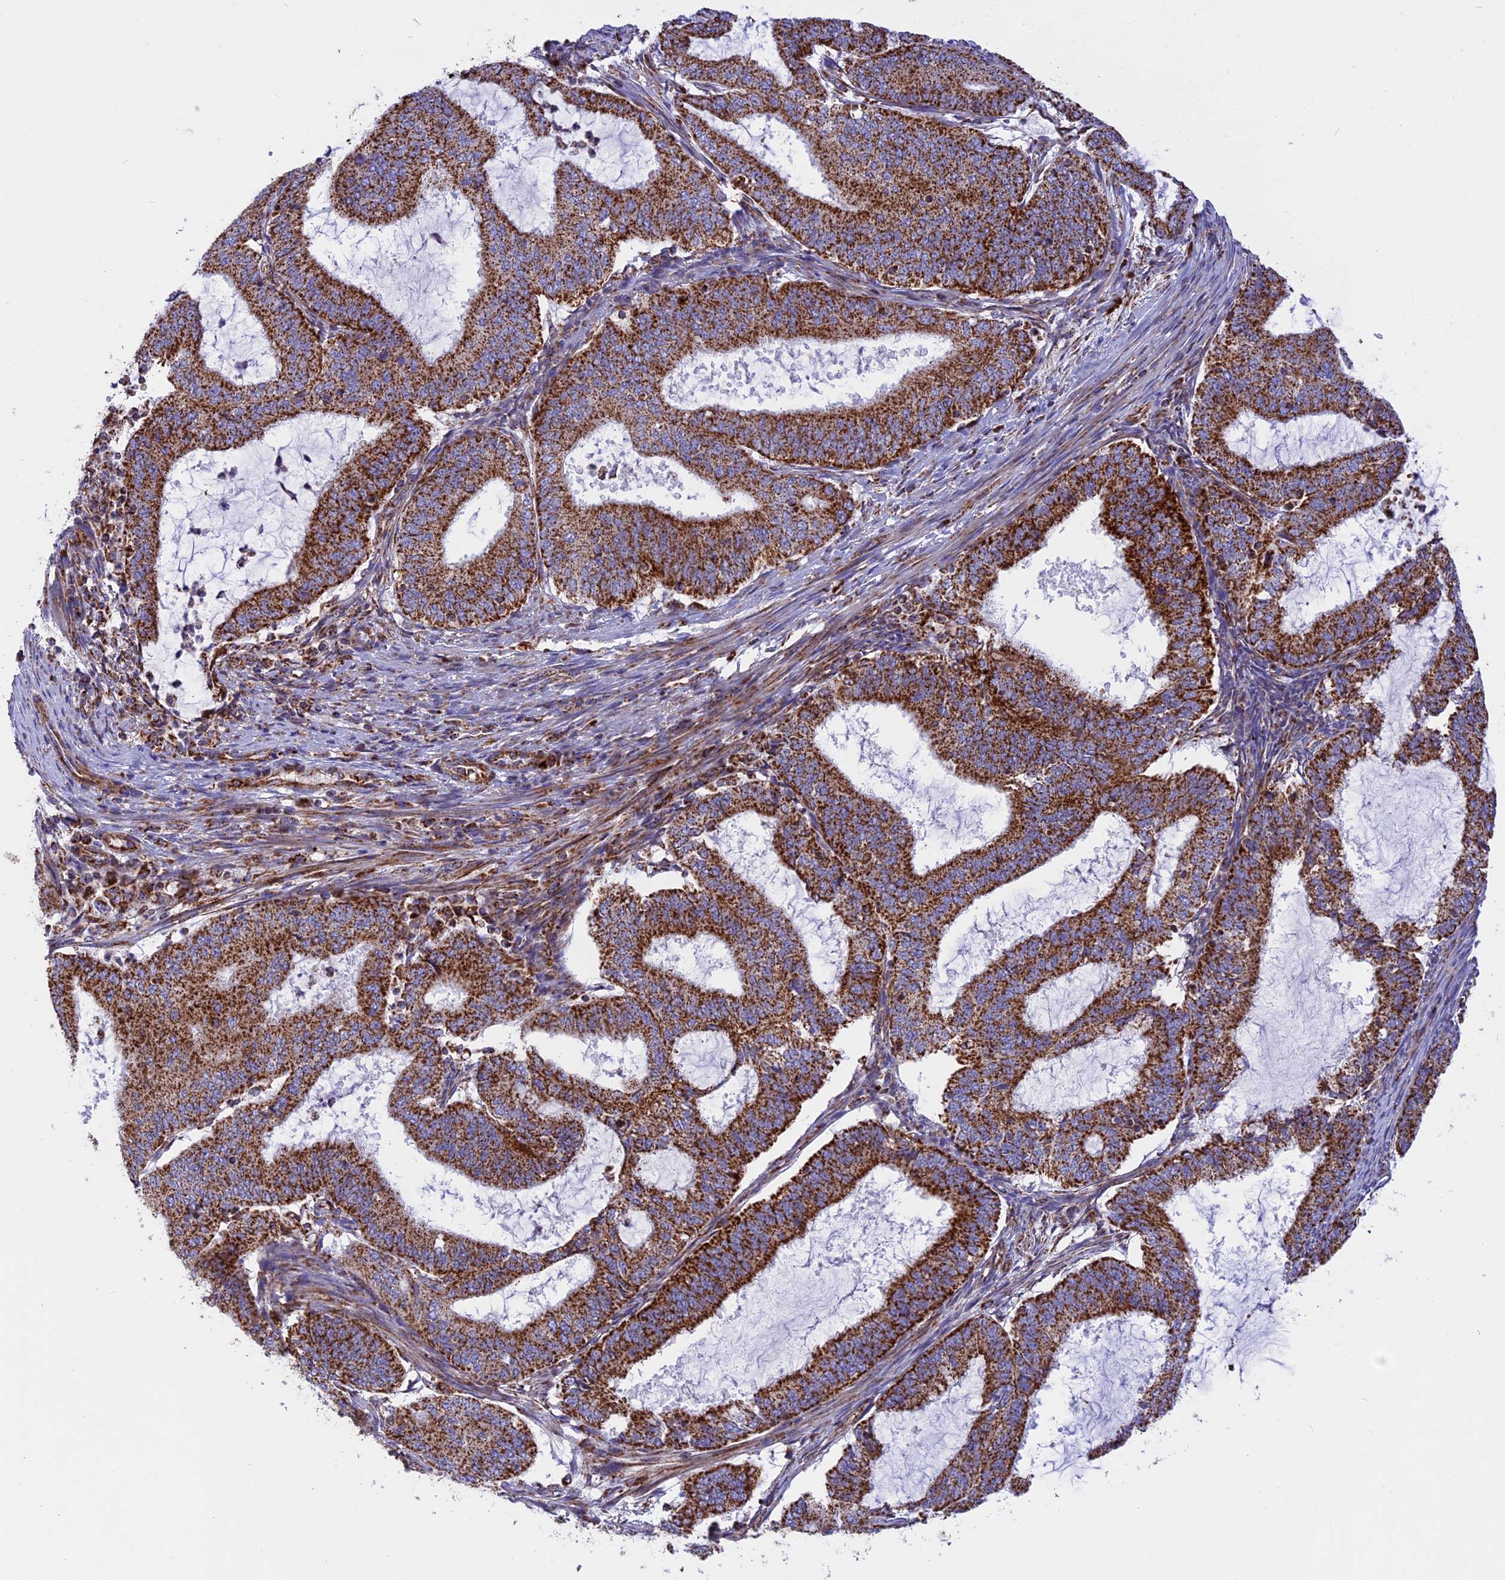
{"staining": {"intensity": "strong", "quantity": ">75%", "location": "cytoplasmic/membranous"}, "tissue": "endometrial cancer", "cell_type": "Tumor cells", "image_type": "cancer", "snomed": [{"axis": "morphology", "description": "Adenocarcinoma, NOS"}, {"axis": "topography", "description": "Endometrium"}], "caption": "Strong cytoplasmic/membranous protein staining is identified in about >75% of tumor cells in endometrial adenocarcinoma. (IHC, brightfield microscopy, high magnification).", "gene": "UQCRB", "patient": {"sex": "female", "age": 51}}